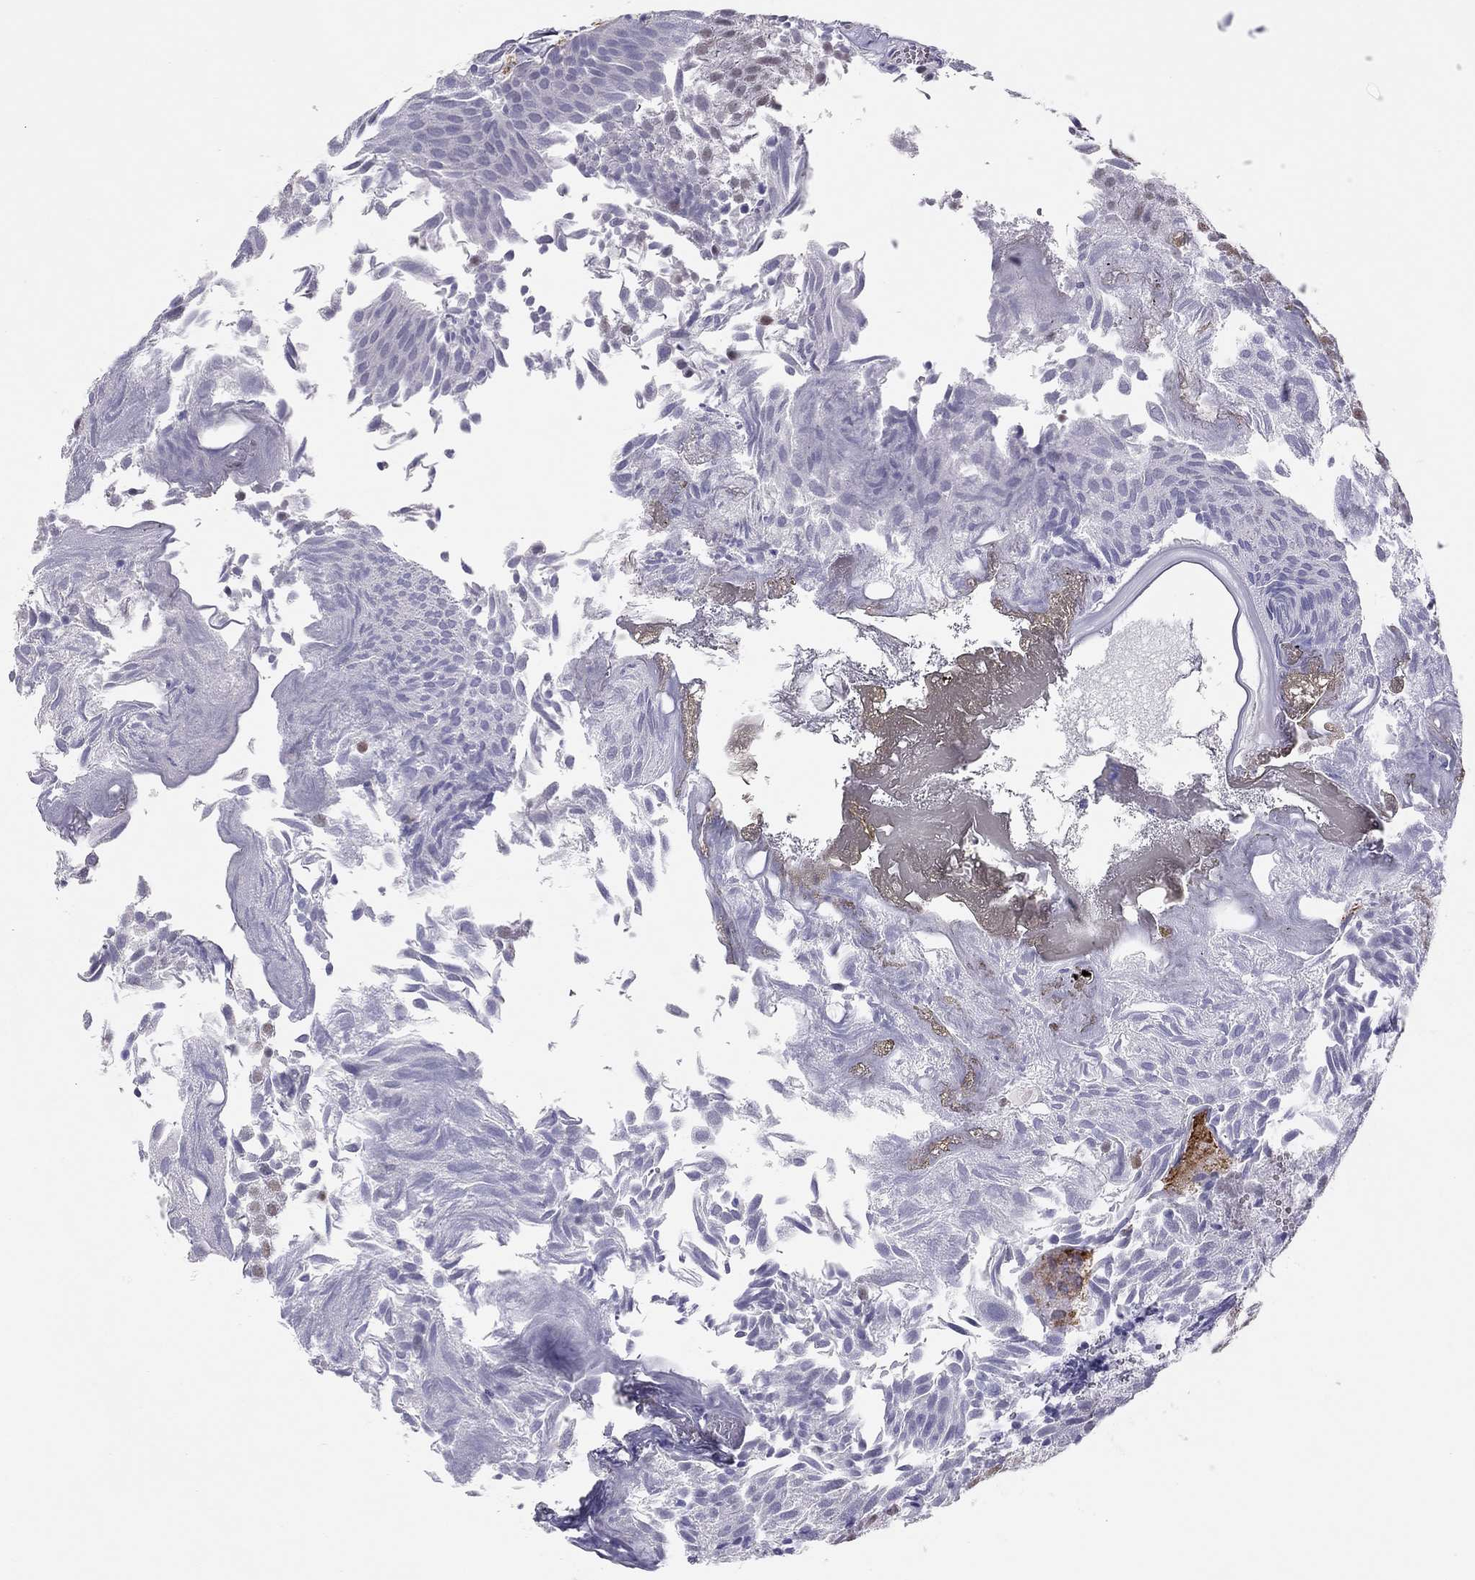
{"staining": {"intensity": "negative", "quantity": "none", "location": "none"}, "tissue": "urothelial cancer", "cell_type": "Tumor cells", "image_type": "cancer", "snomed": [{"axis": "morphology", "description": "Urothelial carcinoma, Low grade"}, {"axis": "topography", "description": "Urinary bladder"}], "caption": "A histopathology image of urothelial cancer stained for a protein reveals no brown staining in tumor cells. (DAB (3,3'-diaminobenzidine) immunohistochemistry (IHC) with hematoxylin counter stain).", "gene": "PHOX2A", "patient": {"sex": "male", "age": 52}}